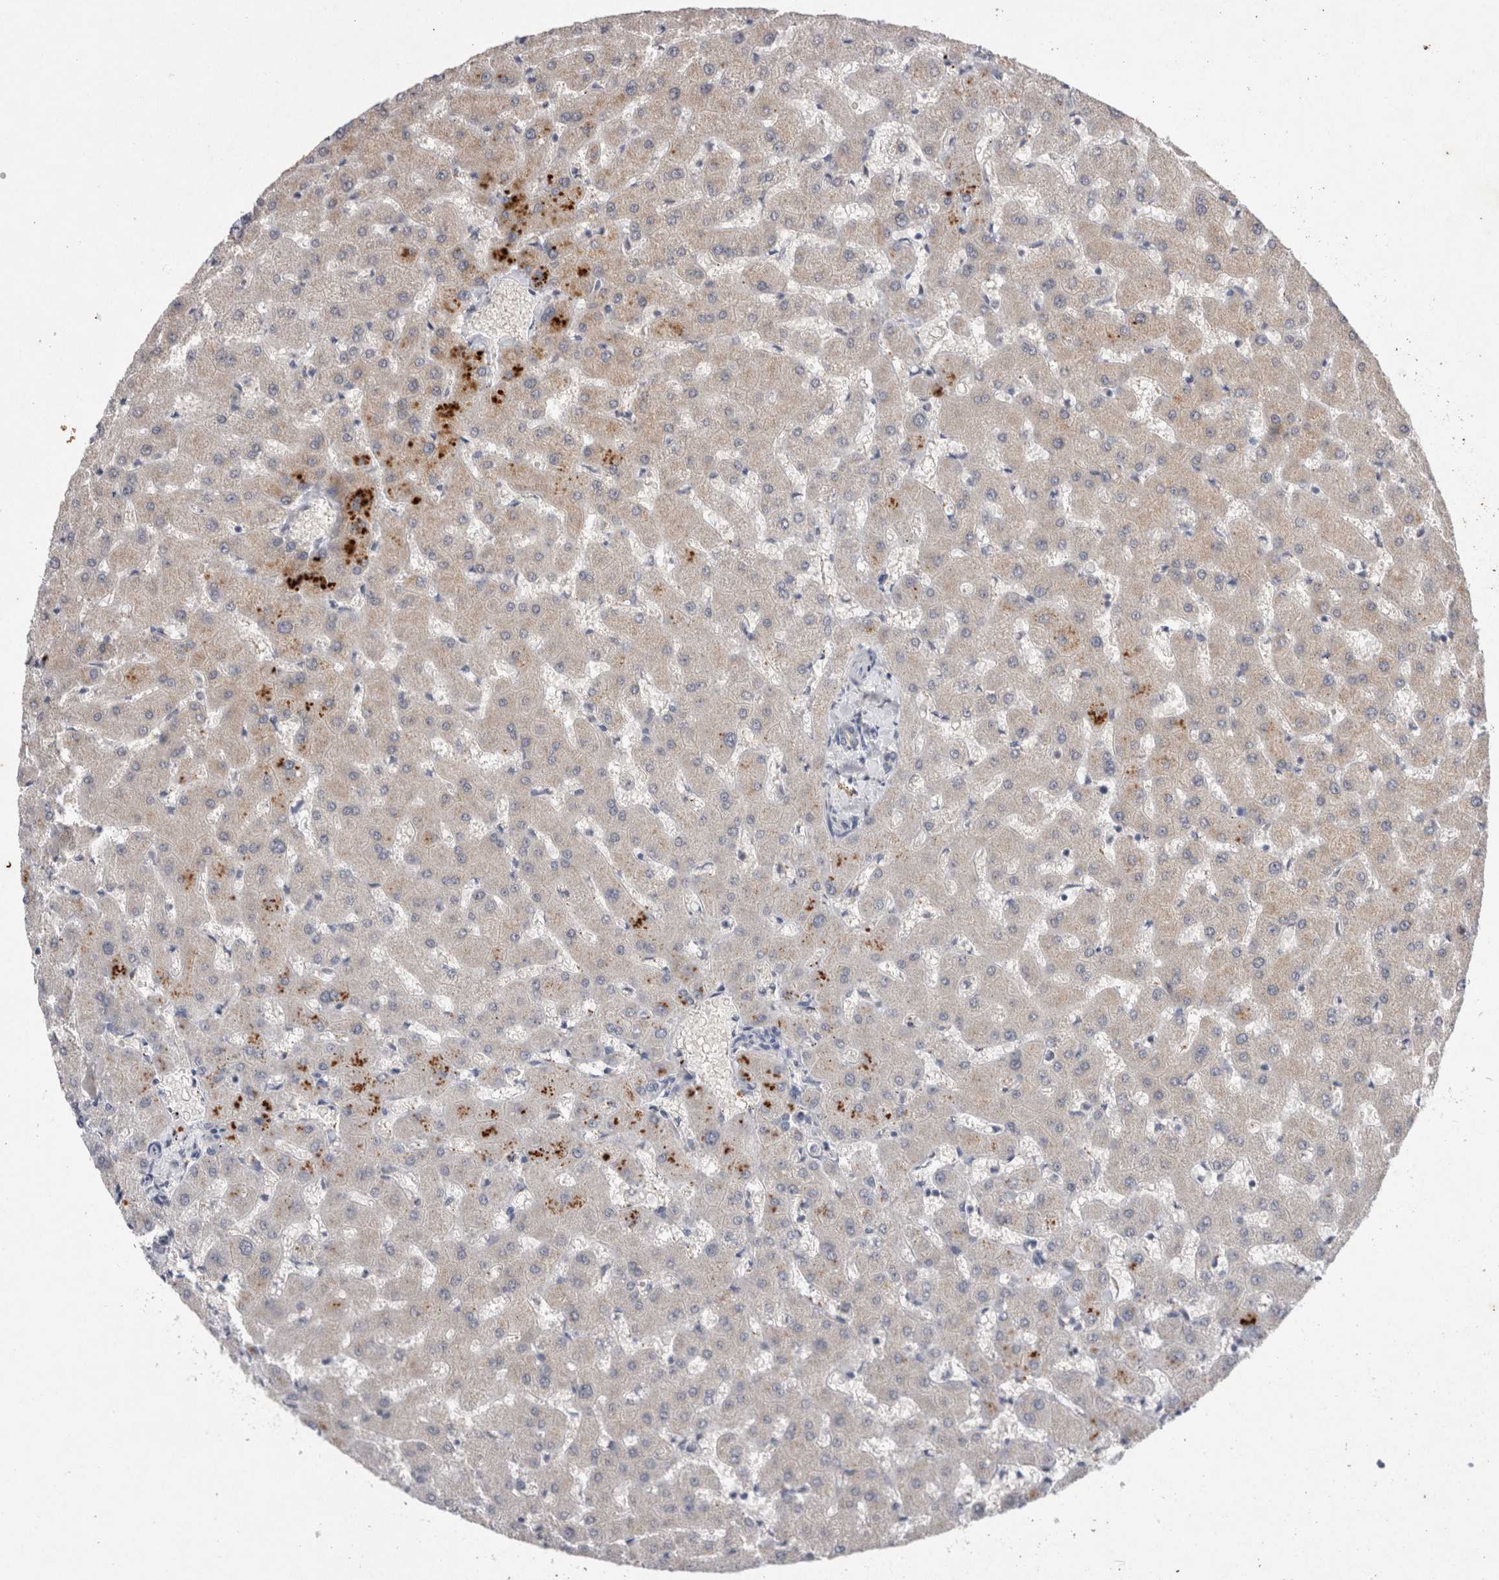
{"staining": {"intensity": "negative", "quantity": "none", "location": "none"}, "tissue": "liver", "cell_type": "Cholangiocytes", "image_type": "normal", "snomed": [{"axis": "morphology", "description": "Normal tissue, NOS"}, {"axis": "topography", "description": "Liver"}], "caption": "Image shows no protein positivity in cholangiocytes of unremarkable liver.", "gene": "RASSF3", "patient": {"sex": "female", "age": 63}}